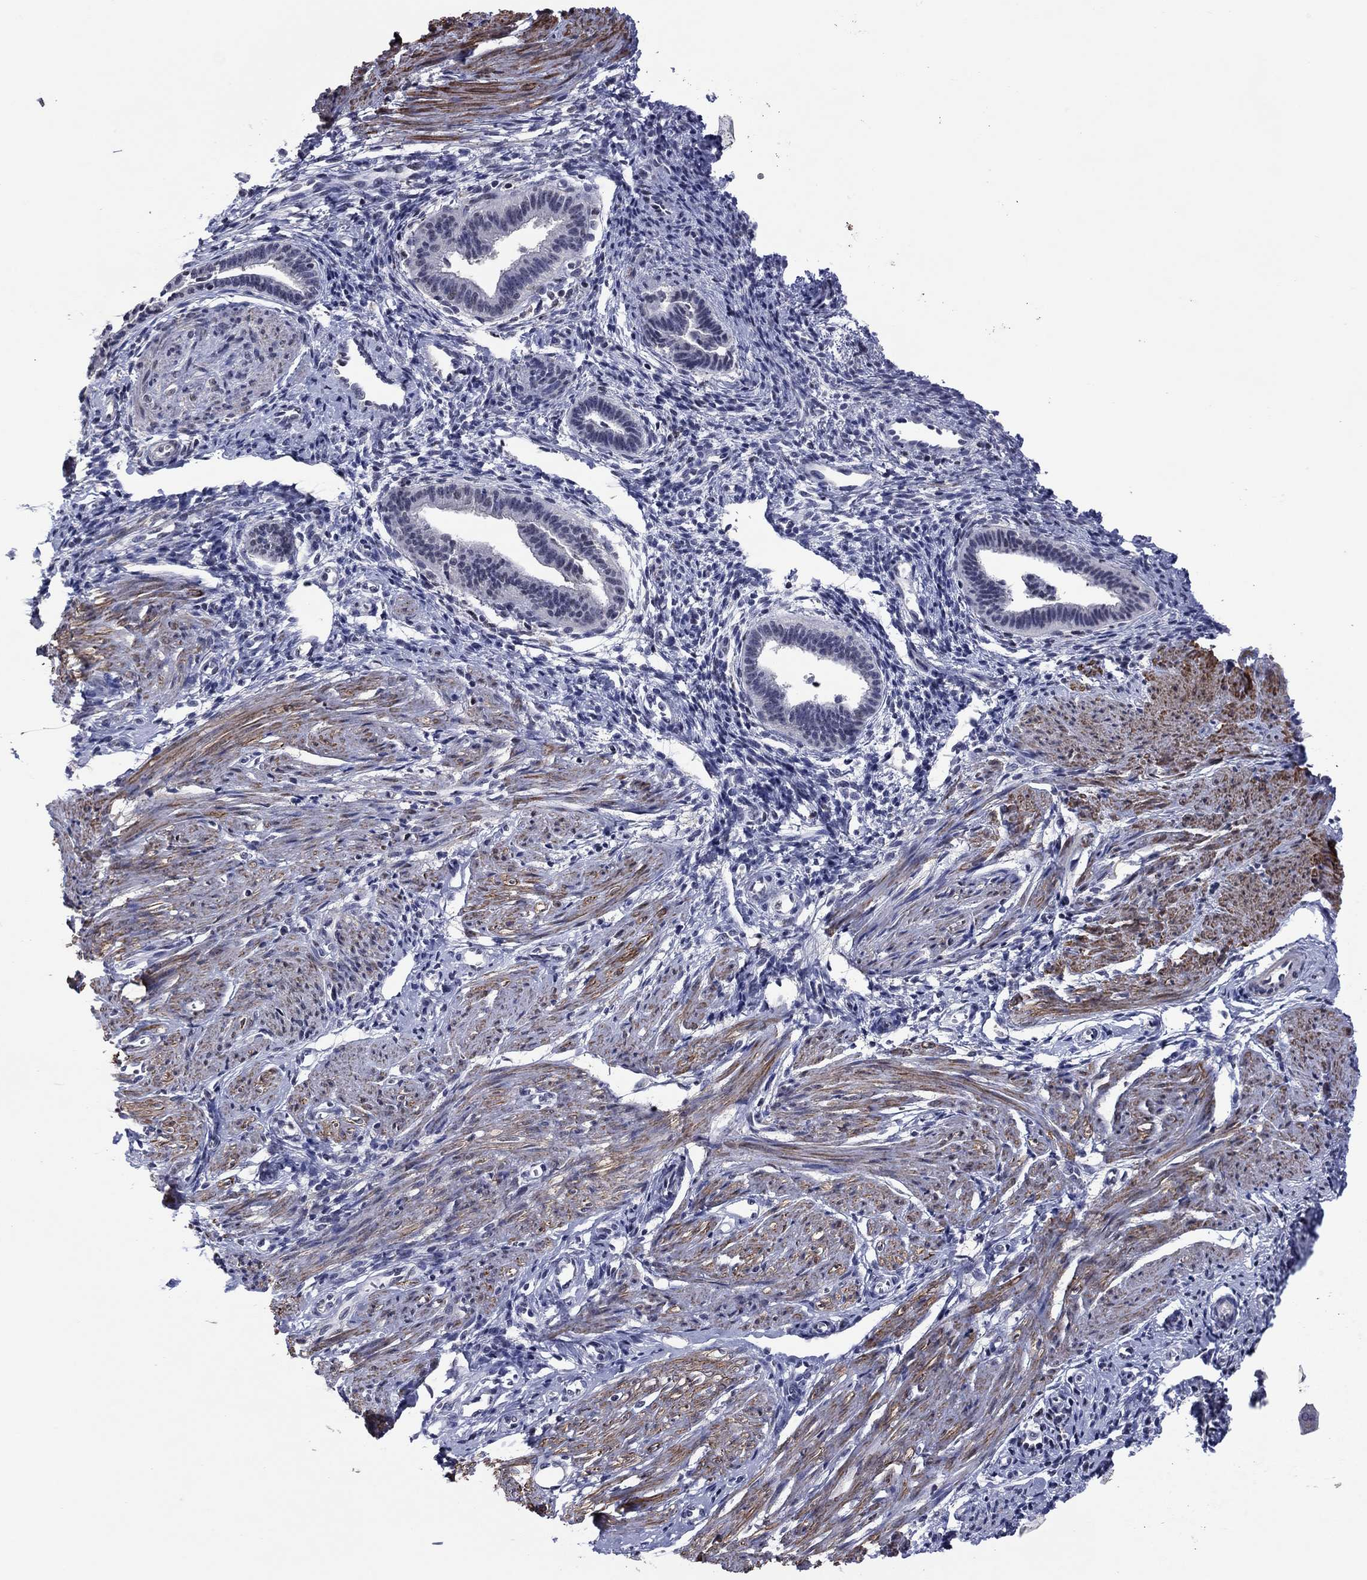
{"staining": {"intensity": "negative", "quantity": "none", "location": "none"}, "tissue": "endometrium", "cell_type": "Cells in endometrial stroma", "image_type": "normal", "snomed": [{"axis": "morphology", "description": "Normal tissue, NOS"}, {"axis": "topography", "description": "Cervix"}, {"axis": "topography", "description": "Endometrium"}], "caption": "Immunohistochemistry of normal endometrium displays no expression in cells in endometrial stroma.", "gene": "TYMS", "patient": {"sex": "female", "age": 37}}